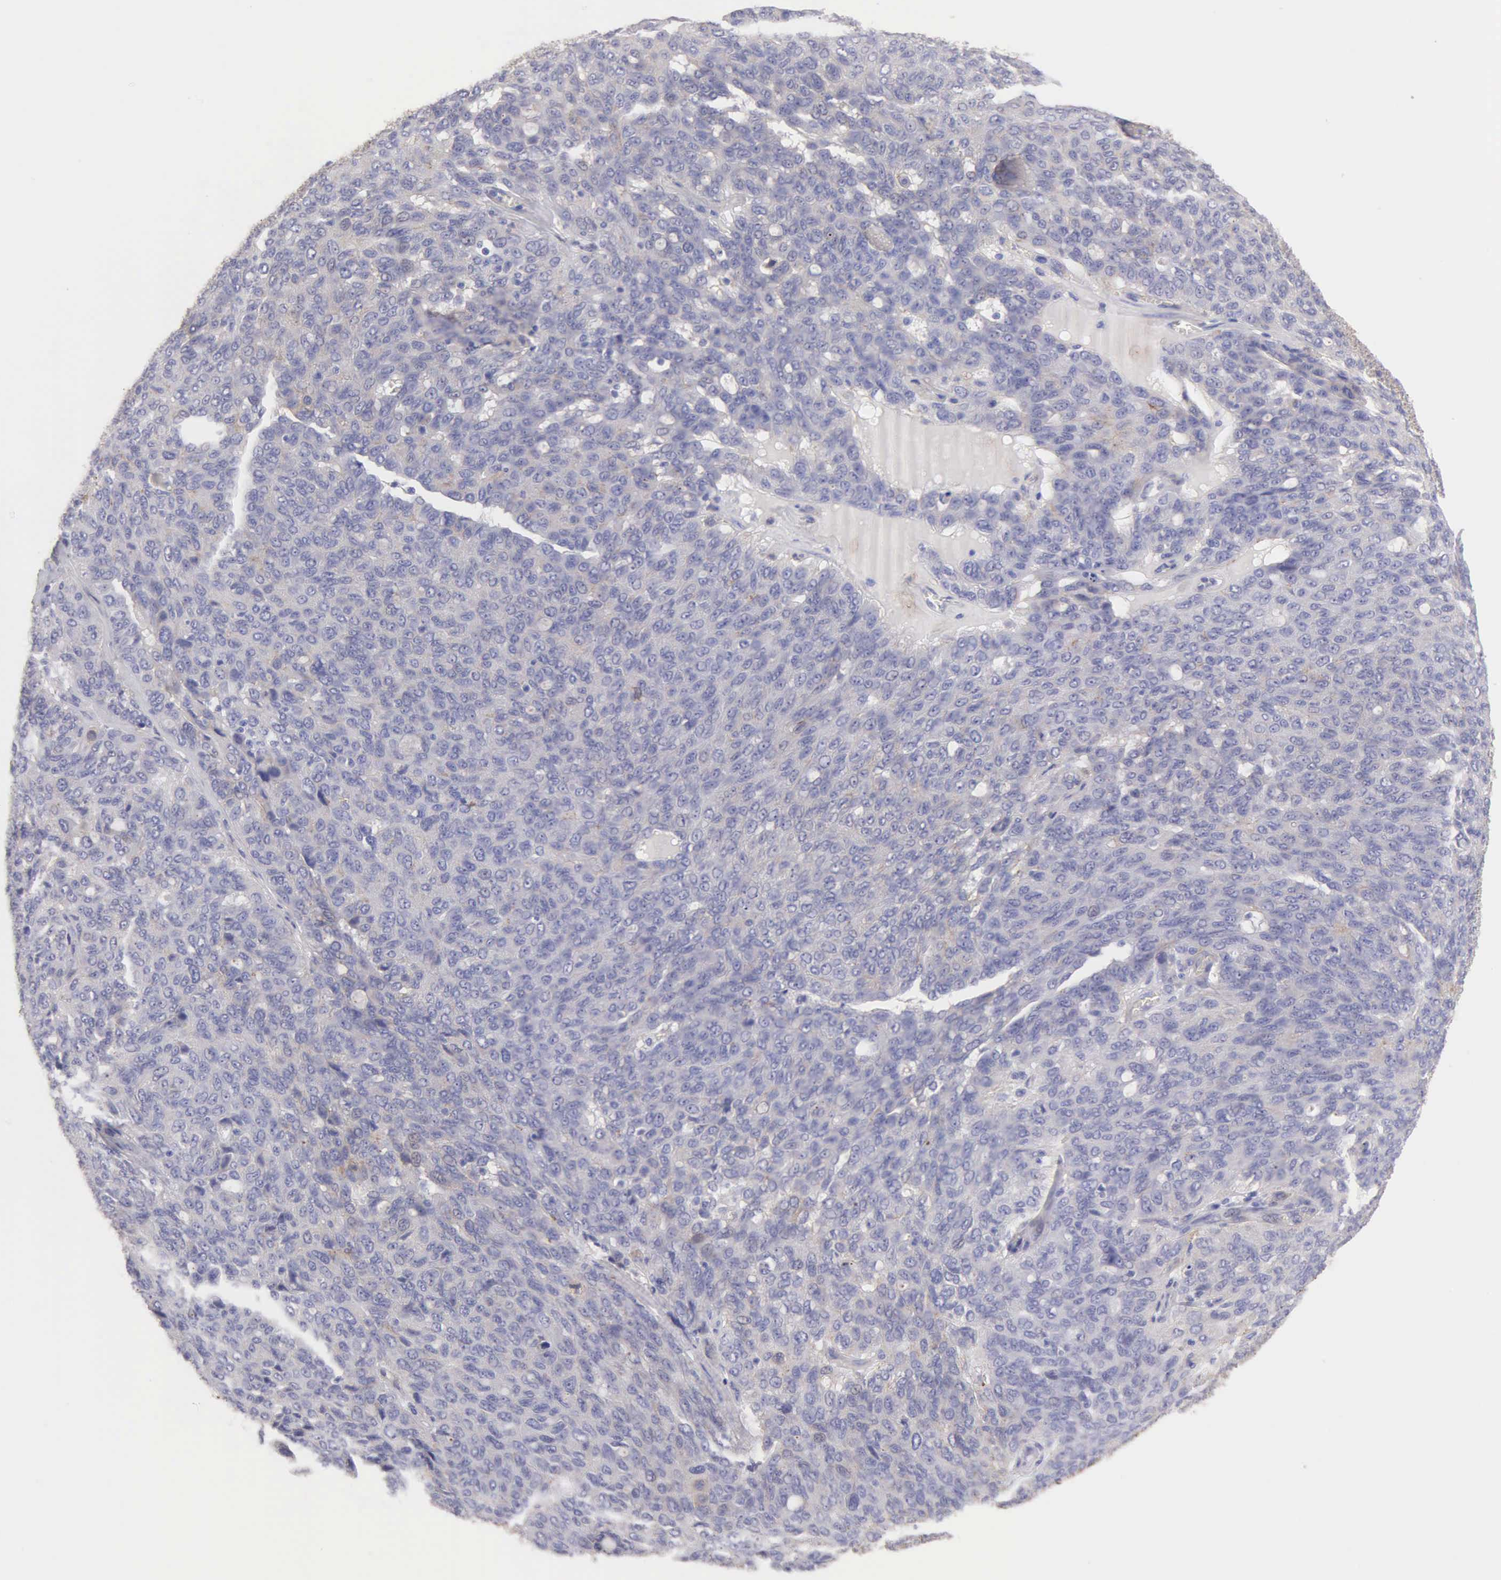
{"staining": {"intensity": "weak", "quantity": "<25%", "location": "cytoplasmic/membranous"}, "tissue": "ovarian cancer", "cell_type": "Tumor cells", "image_type": "cancer", "snomed": [{"axis": "morphology", "description": "Carcinoma, endometroid"}, {"axis": "topography", "description": "Ovary"}], "caption": "Immunohistochemical staining of human ovarian cancer (endometroid carcinoma) exhibits no significant expression in tumor cells. (Immunohistochemistry (ihc), brightfield microscopy, high magnification).", "gene": "APP", "patient": {"sex": "female", "age": 60}}